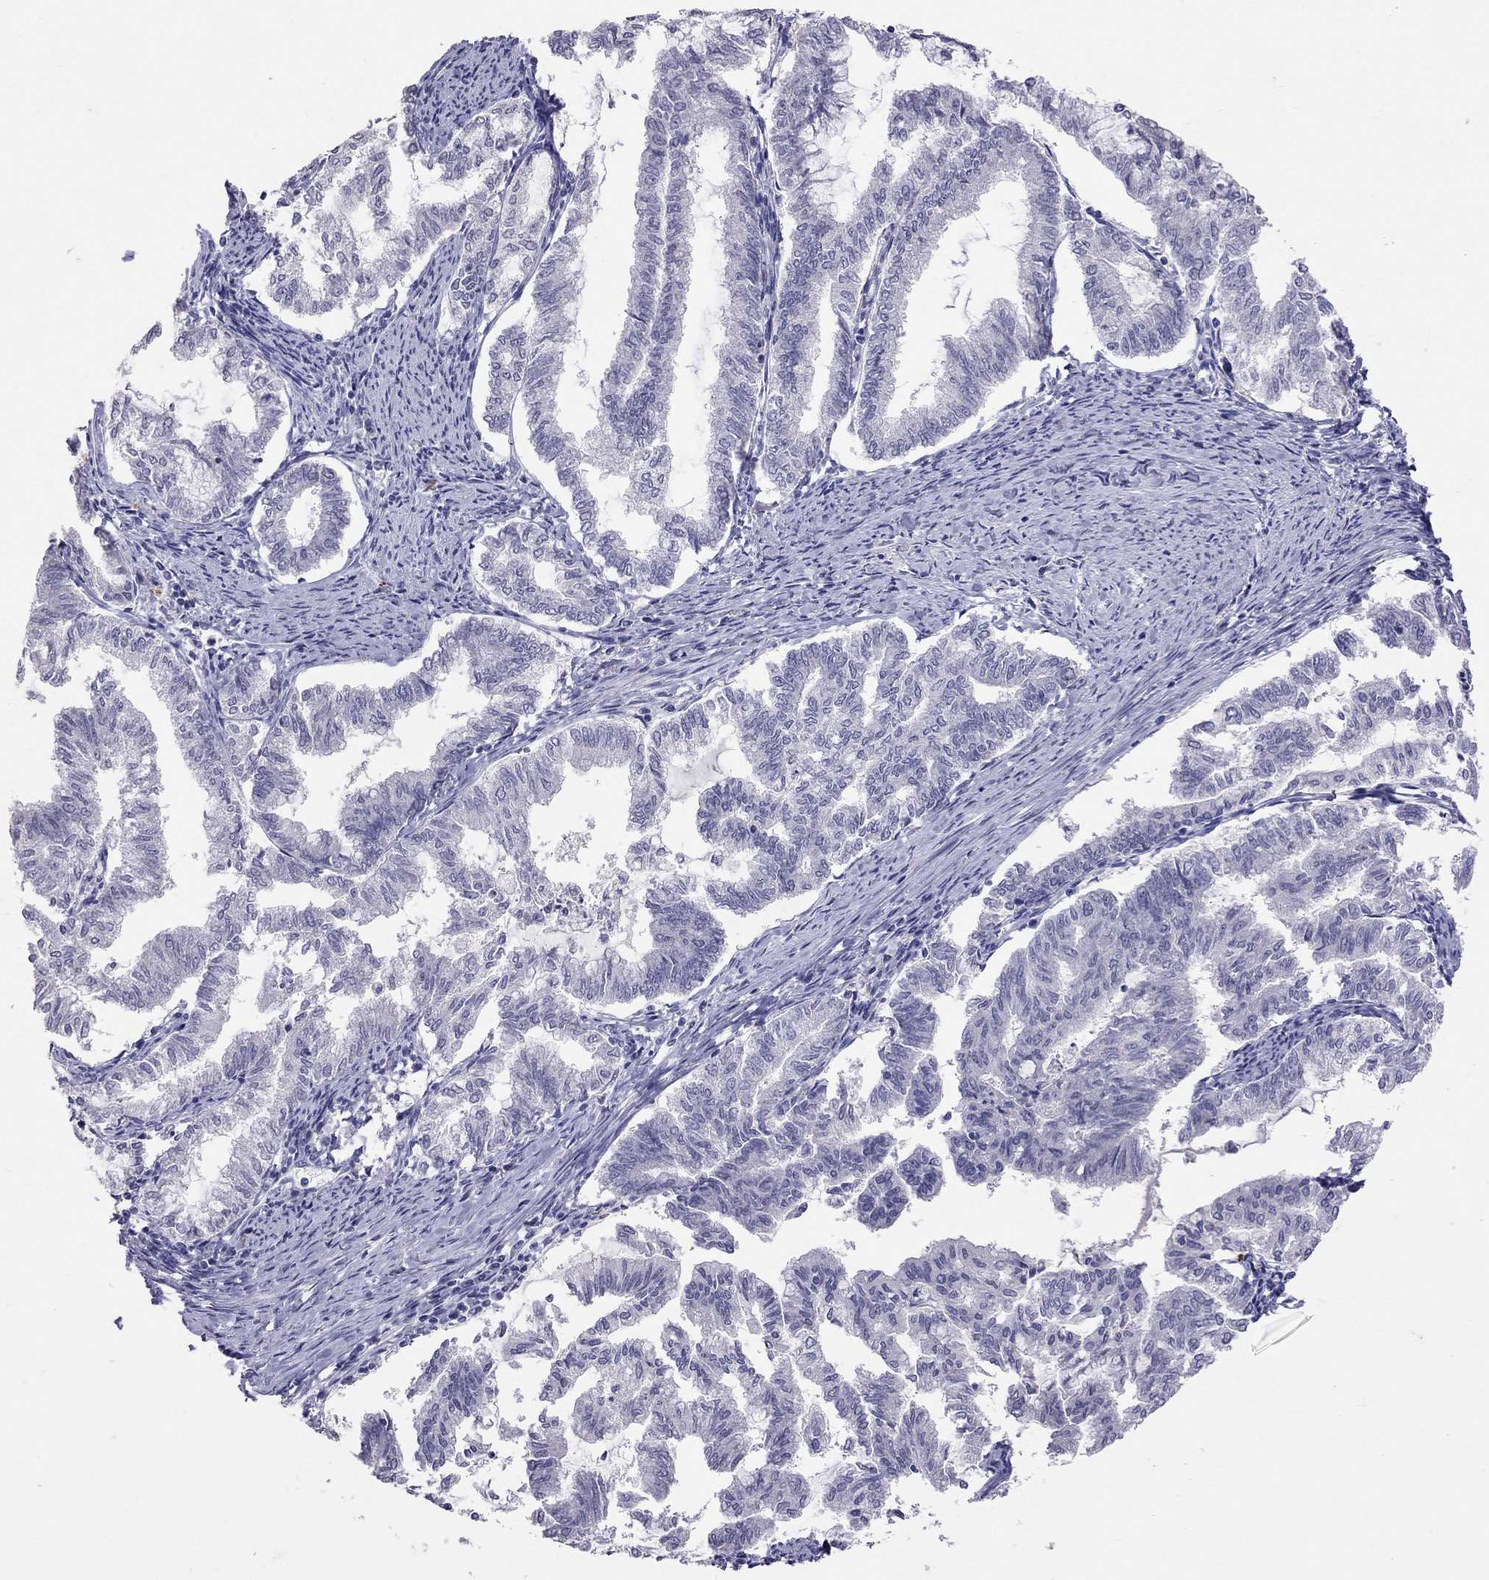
{"staining": {"intensity": "negative", "quantity": "none", "location": "none"}, "tissue": "endometrial cancer", "cell_type": "Tumor cells", "image_type": "cancer", "snomed": [{"axis": "morphology", "description": "Adenocarcinoma, NOS"}, {"axis": "topography", "description": "Endometrium"}], "caption": "Human endometrial cancer stained for a protein using IHC displays no staining in tumor cells.", "gene": "SLAMF1", "patient": {"sex": "female", "age": 79}}